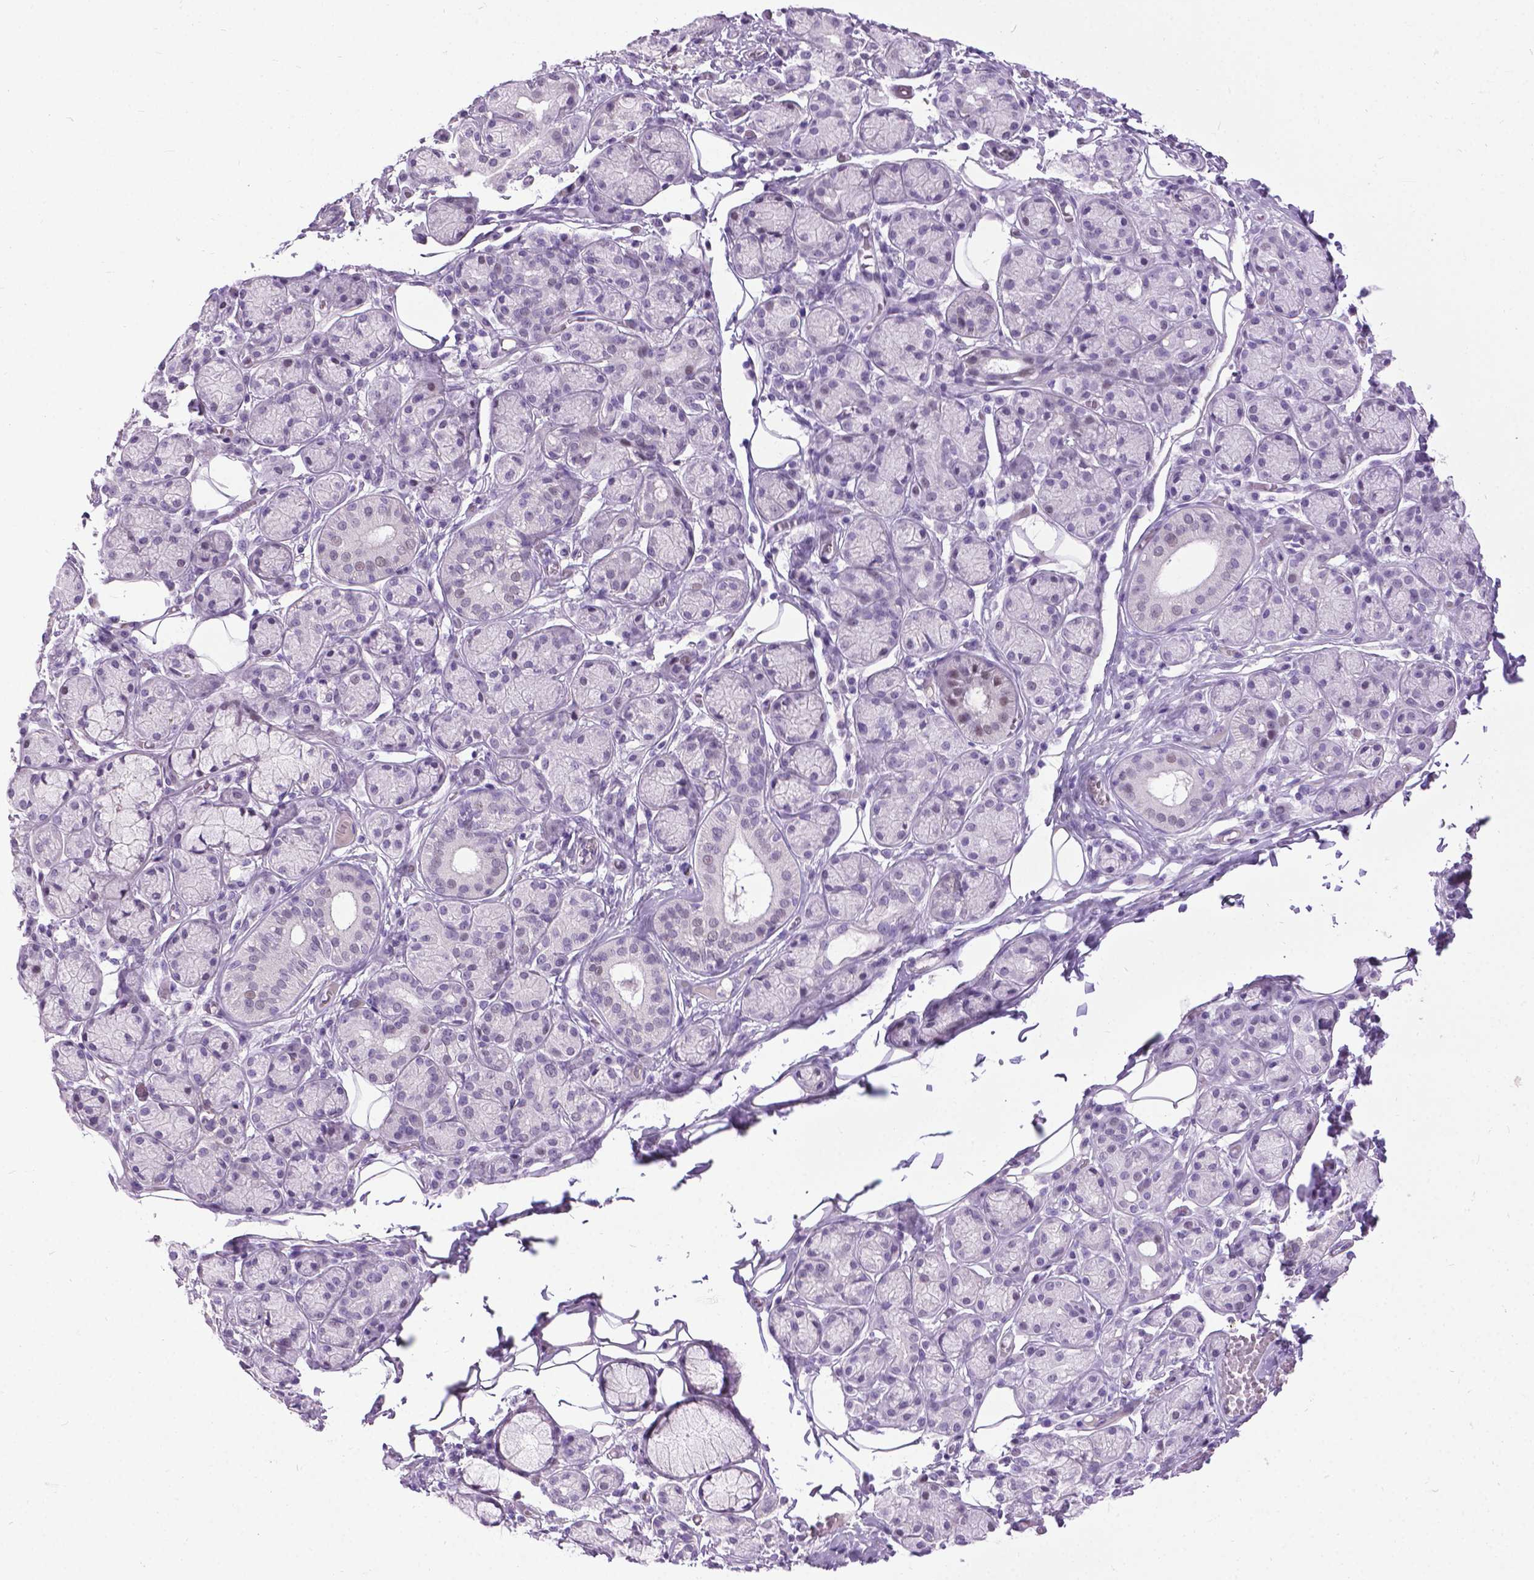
{"staining": {"intensity": "negative", "quantity": "none", "location": "none"}, "tissue": "salivary gland", "cell_type": "Glandular cells", "image_type": "normal", "snomed": [{"axis": "morphology", "description": "Normal tissue, NOS"}, {"axis": "topography", "description": "Salivary gland"}, {"axis": "topography", "description": "Peripheral nerve tissue"}], "caption": "Immunohistochemistry (IHC) micrograph of benign salivary gland stained for a protein (brown), which displays no expression in glandular cells.", "gene": "PROB1", "patient": {"sex": "male", "age": 71}}